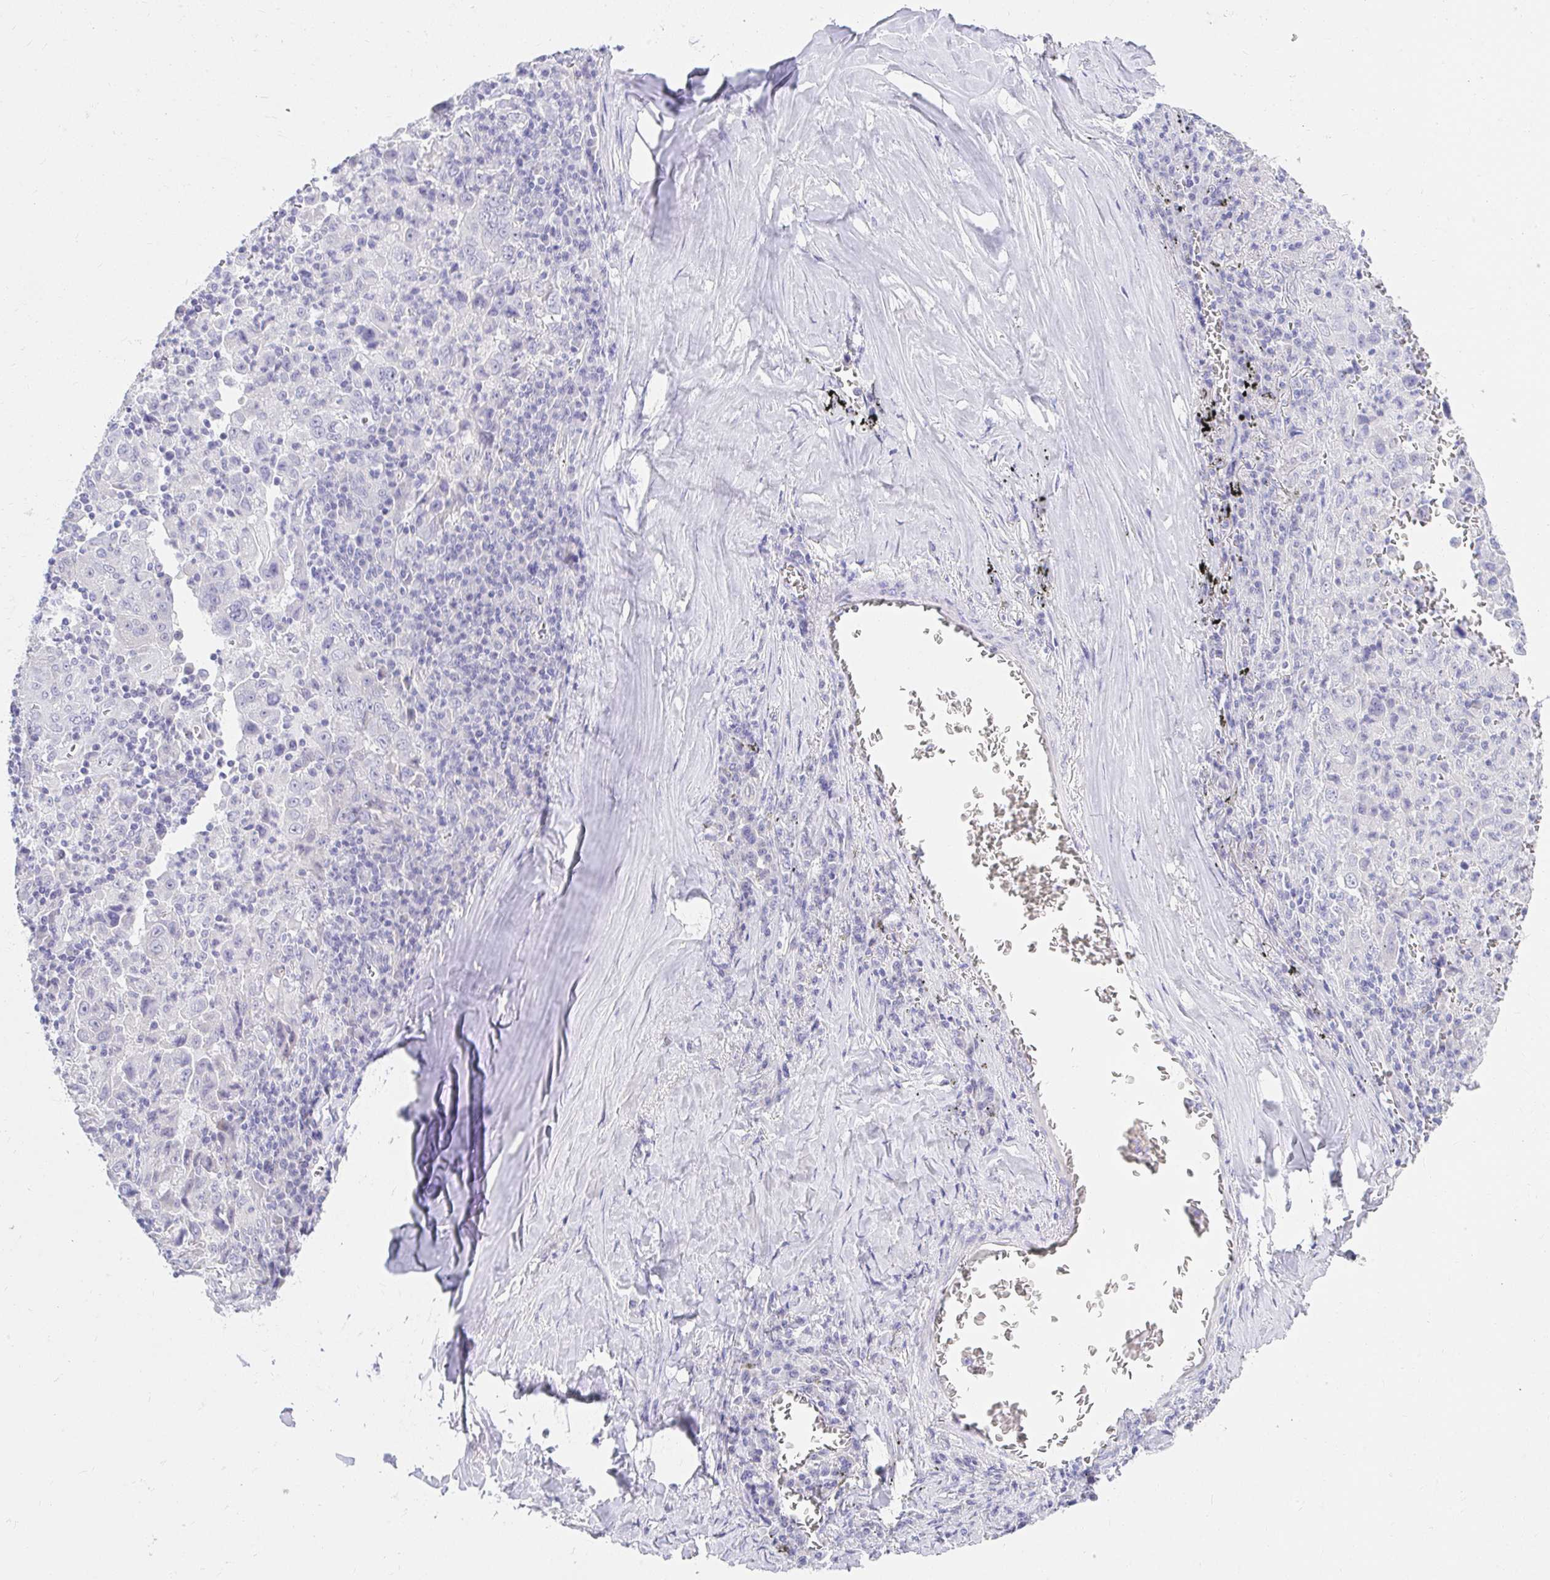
{"staining": {"intensity": "negative", "quantity": "none", "location": "none"}, "tissue": "lung cancer", "cell_type": "Tumor cells", "image_type": "cancer", "snomed": [{"axis": "morphology", "description": "Adenocarcinoma, NOS"}, {"axis": "topography", "description": "Lung"}], "caption": "Tumor cells show no significant protein positivity in lung cancer (adenocarcinoma). (DAB (3,3'-diaminobenzidine) immunohistochemistry, high magnification).", "gene": "VGLL1", "patient": {"sex": "male", "age": 67}}